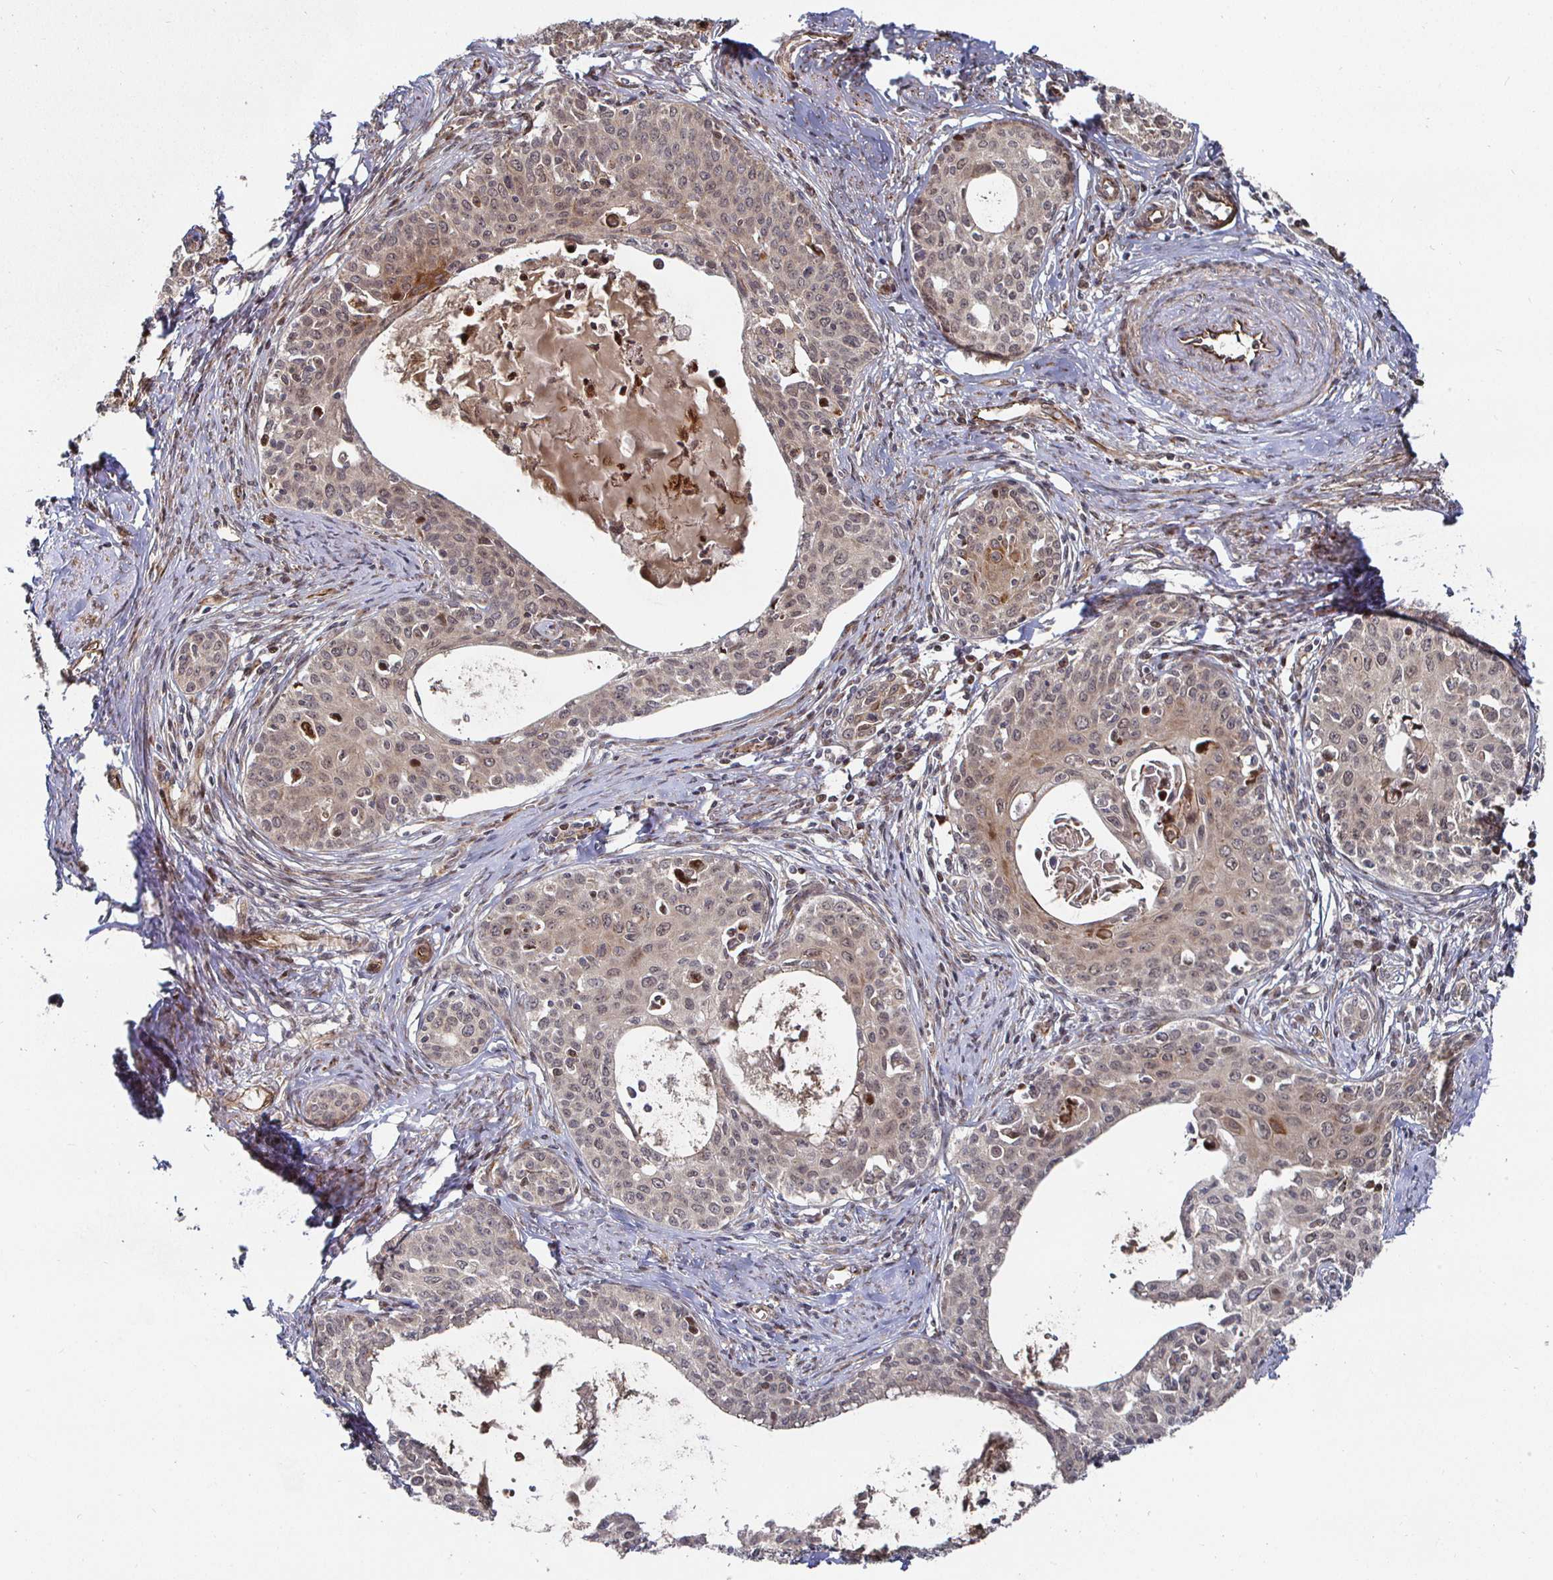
{"staining": {"intensity": "weak", "quantity": "25%-75%", "location": "cytoplasmic/membranous"}, "tissue": "cervical cancer", "cell_type": "Tumor cells", "image_type": "cancer", "snomed": [{"axis": "morphology", "description": "Squamous cell carcinoma, NOS"}, {"axis": "morphology", "description": "Adenocarcinoma, NOS"}, {"axis": "topography", "description": "Cervix"}], "caption": "High-magnification brightfield microscopy of cervical squamous cell carcinoma stained with DAB (3,3'-diaminobenzidine) (brown) and counterstained with hematoxylin (blue). tumor cells exhibit weak cytoplasmic/membranous expression is seen in about25%-75% of cells. Using DAB (brown) and hematoxylin (blue) stains, captured at high magnification using brightfield microscopy.", "gene": "TBKBP1", "patient": {"sex": "female", "age": 52}}